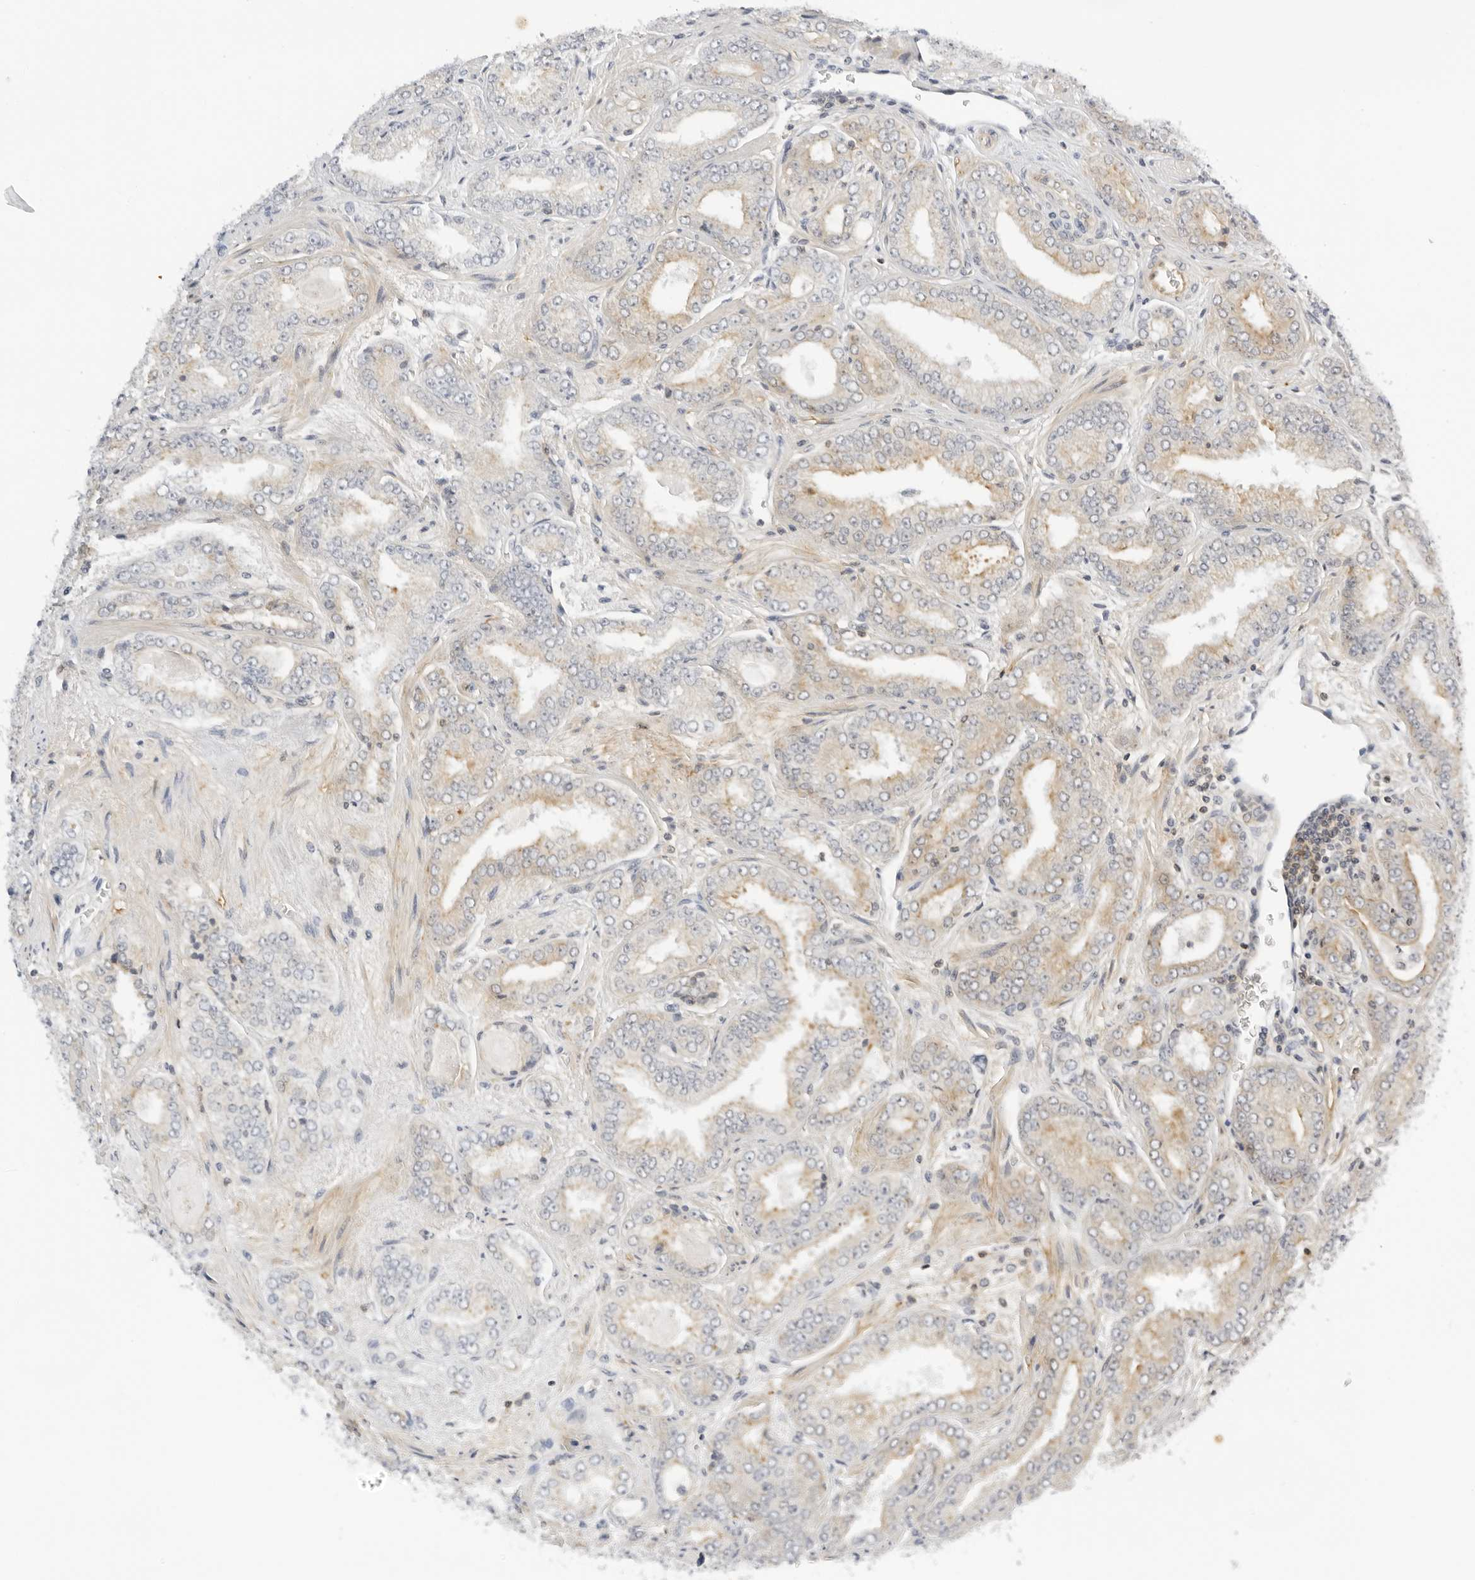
{"staining": {"intensity": "weak", "quantity": "25%-75%", "location": "cytoplasmic/membranous"}, "tissue": "prostate cancer", "cell_type": "Tumor cells", "image_type": "cancer", "snomed": [{"axis": "morphology", "description": "Adenocarcinoma, High grade"}, {"axis": "topography", "description": "Prostate"}], "caption": "Brown immunohistochemical staining in human prostate high-grade adenocarcinoma shows weak cytoplasmic/membranous positivity in approximately 25%-75% of tumor cells.", "gene": "OSCP1", "patient": {"sex": "male", "age": 71}}